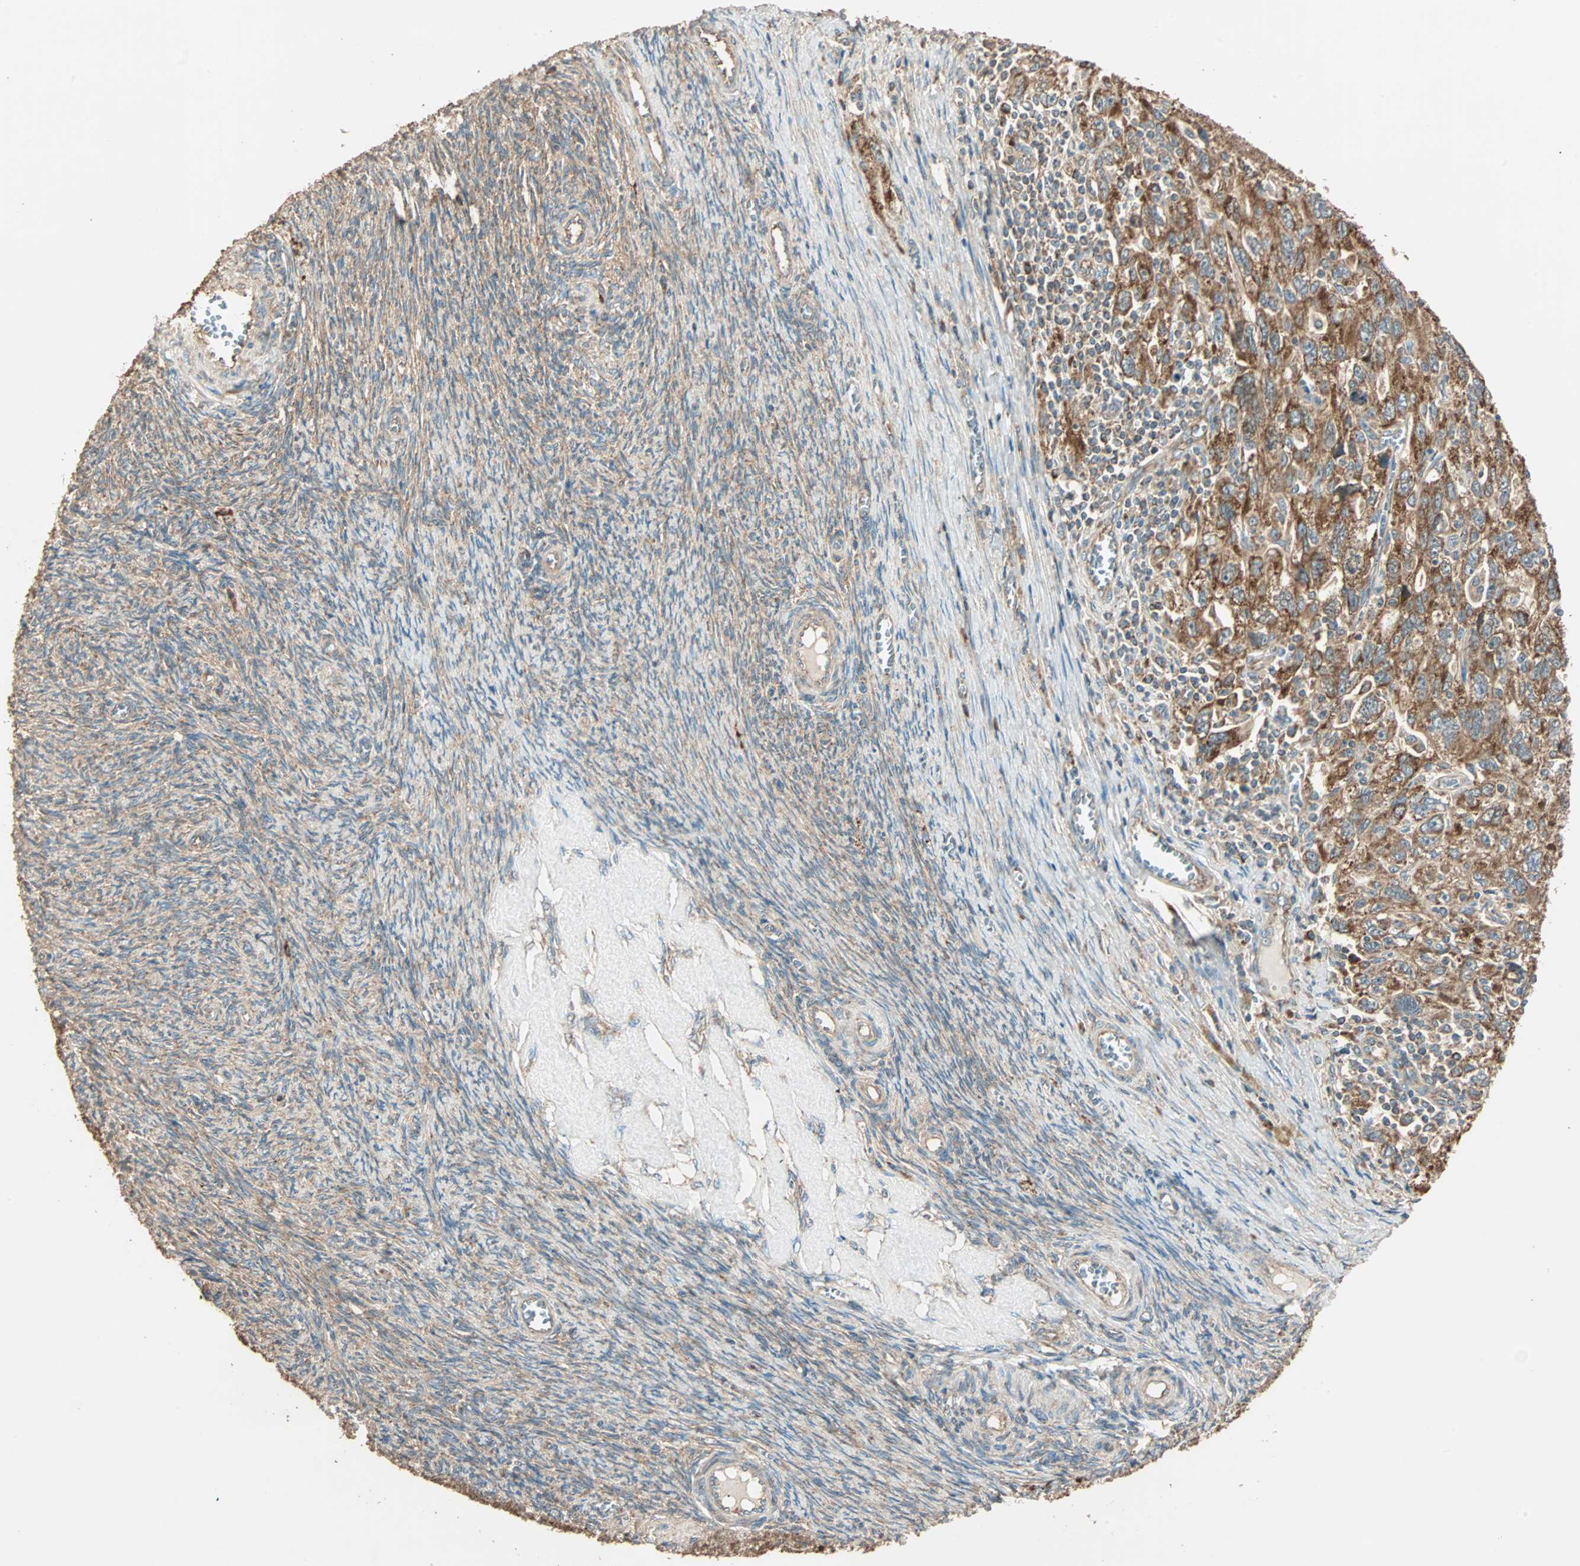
{"staining": {"intensity": "strong", "quantity": ">75%", "location": "cytoplasmic/membranous"}, "tissue": "ovarian cancer", "cell_type": "Tumor cells", "image_type": "cancer", "snomed": [{"axis": "morphology", "description": "Carcinoma, NOS"}, {"axis": "morphology", "description": "Cystadenocarcinoma, serous, NOS"}, {"axis": "topography", "description": "Ovary"}], "caption": "This histopathology image exhibits immunohistochemistry staining of ovarian cancer, with high strong cytoplasmic/membranous positivity in about >75% of tumor cells.", "gene": "EIF4G2", "patient": {"sex": "female", "age": 69}}